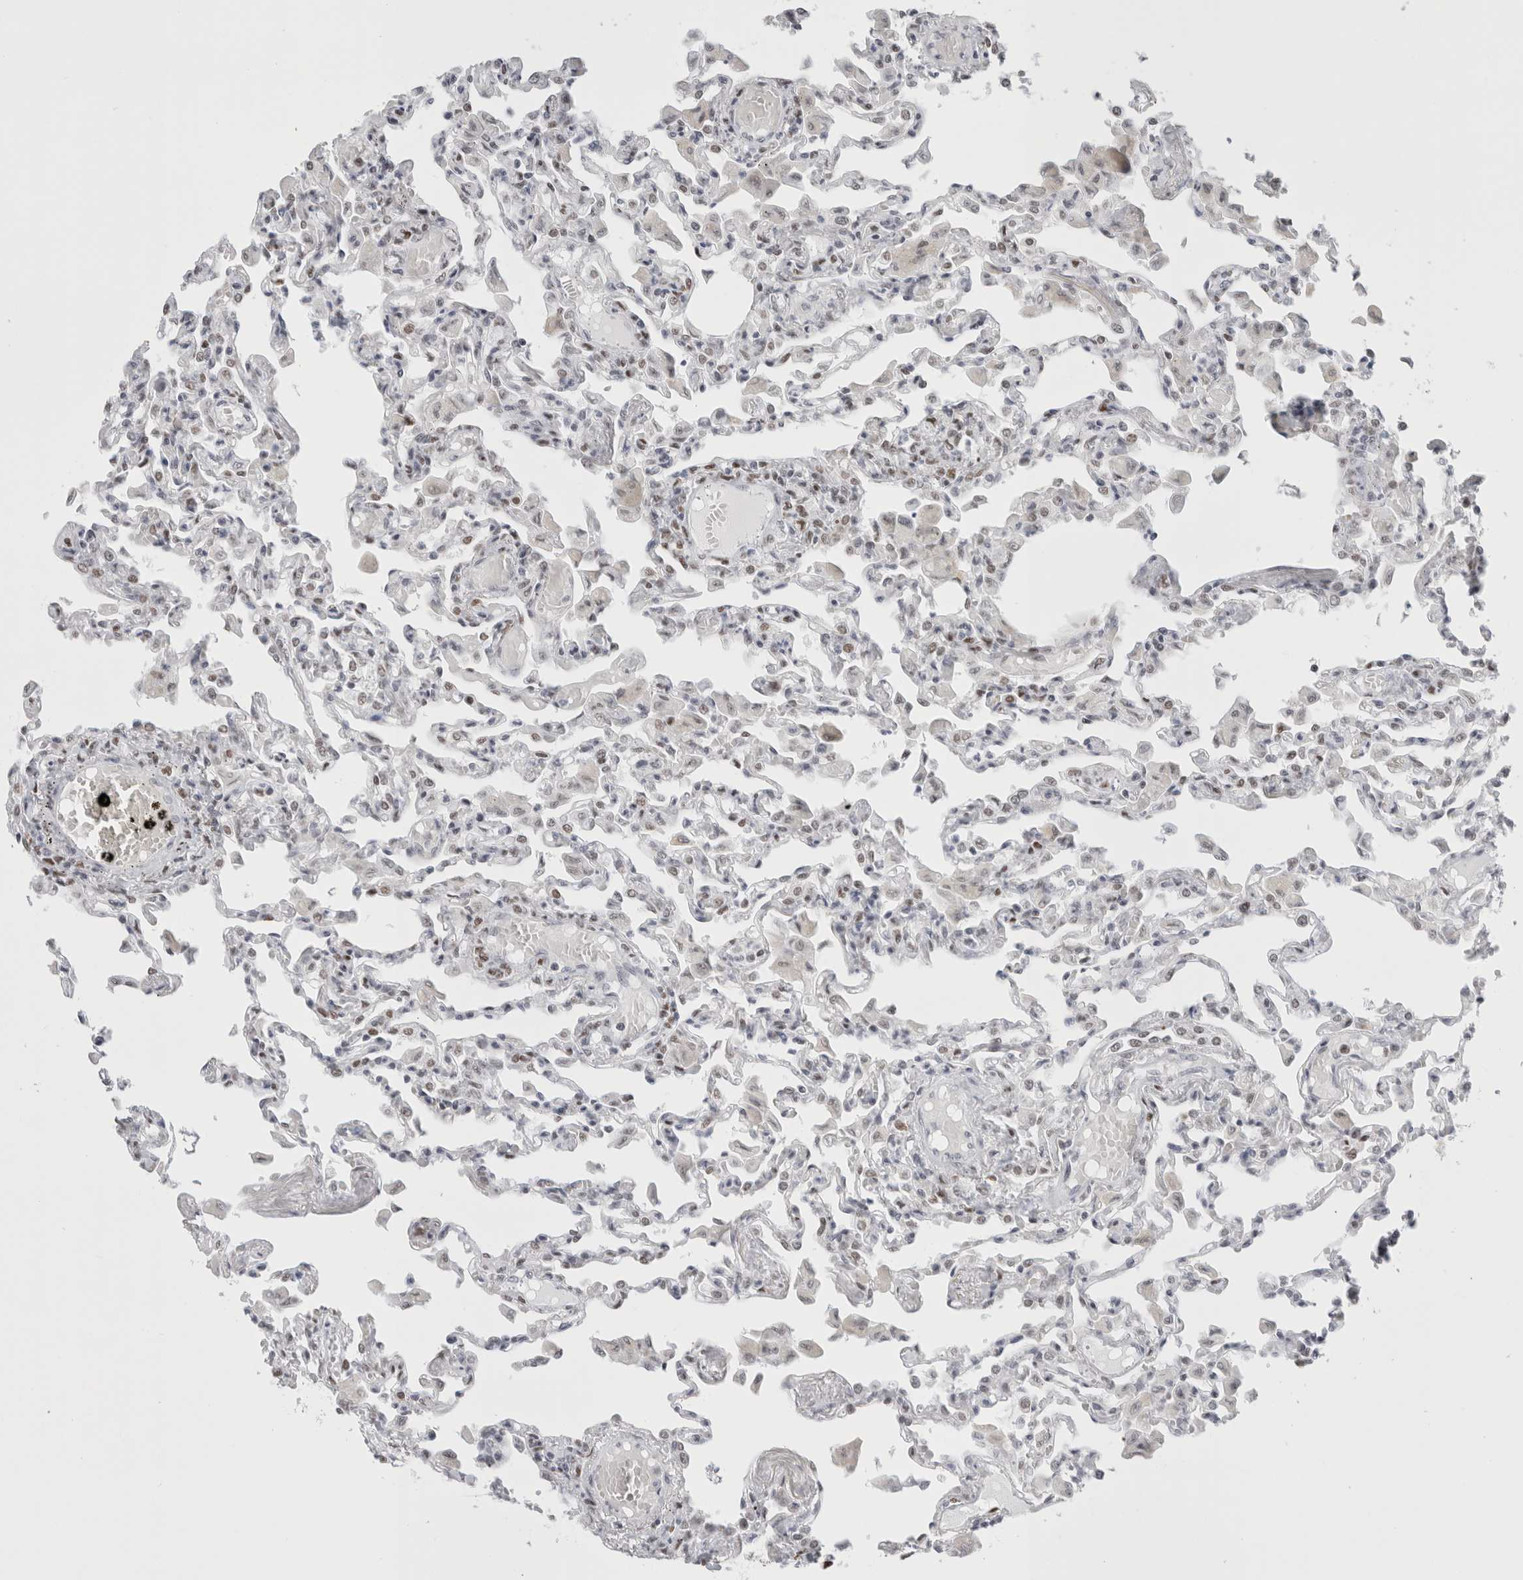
{"staining": {"intensity": "weak", "quantity": "<25%", "location": "nuclear"}, "tissue": "lung", "cell_type": "Alveolar cells", "image_type": "normal", "snomed": [{"axis": "morphology", "description": "Normal tissue, NOS"}, {"axis": "topography", "description": "Bronchus"}, {"axis": "topography", "description": "Lung"}], "caption": "Immunohistochemistry (IHC) micrograph of normal human lung stained for a protein (brown), which displays no staining in alveolar cells.", "gene": "SMARCC1", "patient": {"sex": "female", "age": 49}}